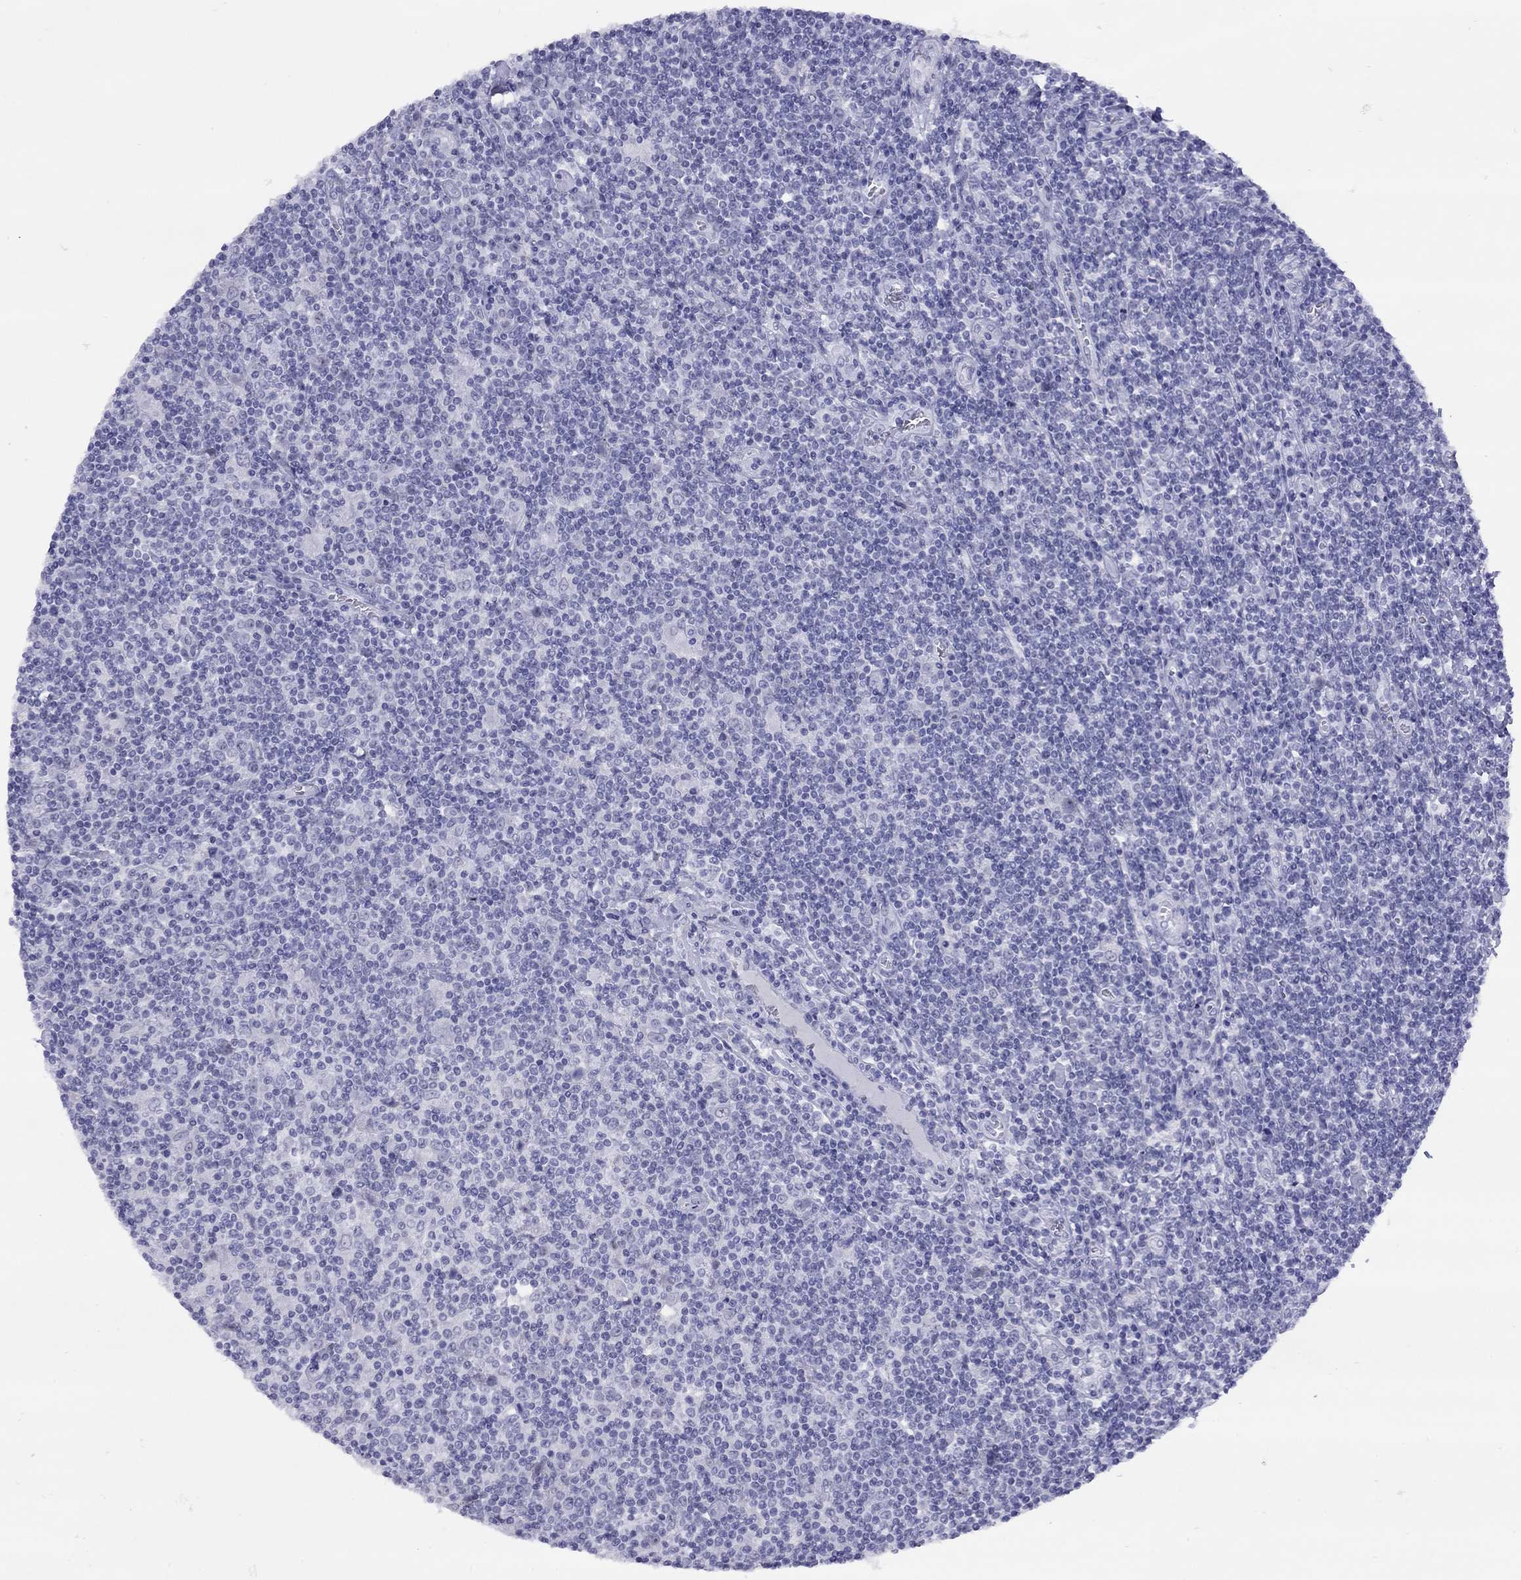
{"staining": {"intensity": "negative", "quantity": "none", "location": "none"}, "tissue": "lymphoma", "cell_type": "Tumor cells", "image_type": "cancer", "snomed": [{"axis": "morphology", "description": "Hodgkin's disease, NOS"}, {"axis": "topography", "description": "Lymph node"}], "caption": "Immunohistochemical staining of lymphoma shows no significant positivity in tumor cells. (Stains: DAB (3,3'-diaminobenzidine) immunohistochemistry (IHC) with hematoxylin counter stain, Microscopy: brightfield microscopy at high magnification).", "gene": "LYAR", "patient": {"sex": "male", "age": 40}}